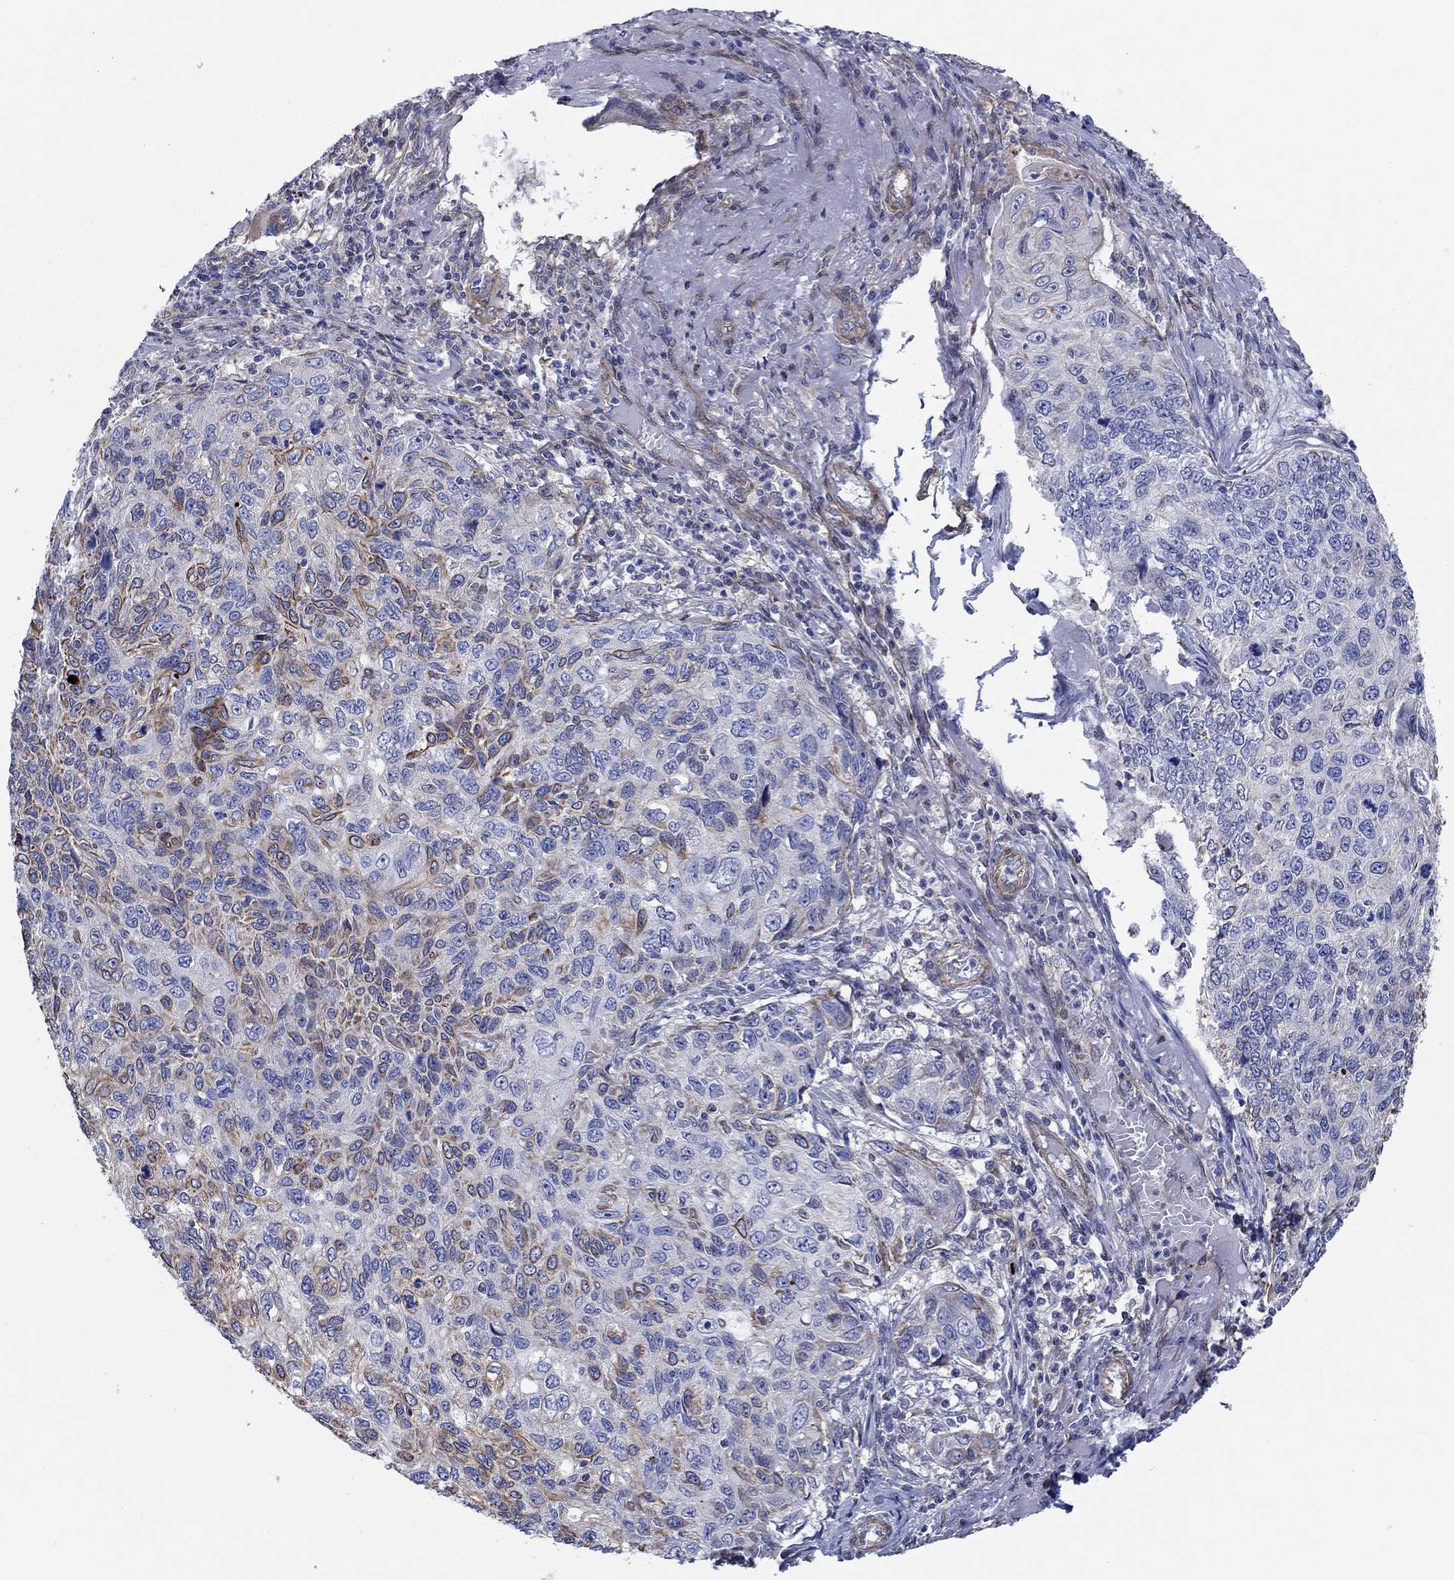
{"staining": {"intensity": "strong", "quantity": "<25%", "location": "cytoplasmic/membranous"}, "tissue": "skin cancer", "cell_type": "Tumor cells", "image_type": "cancer", "snomed": [{"axis": "morphology", "description": "Squamous cell carcinoma, NOS"}, {"axis": "topography", "description": "Skin"}], "caption": "Immunohistochemical staining of human squamous cell carcinoma (skin) displays medium levels of strong cytoplasmic/membranous staining in approximately <25% of tumor cells.", "gene": "FMN1", "patient": {"sex": "male", "age": 92}}